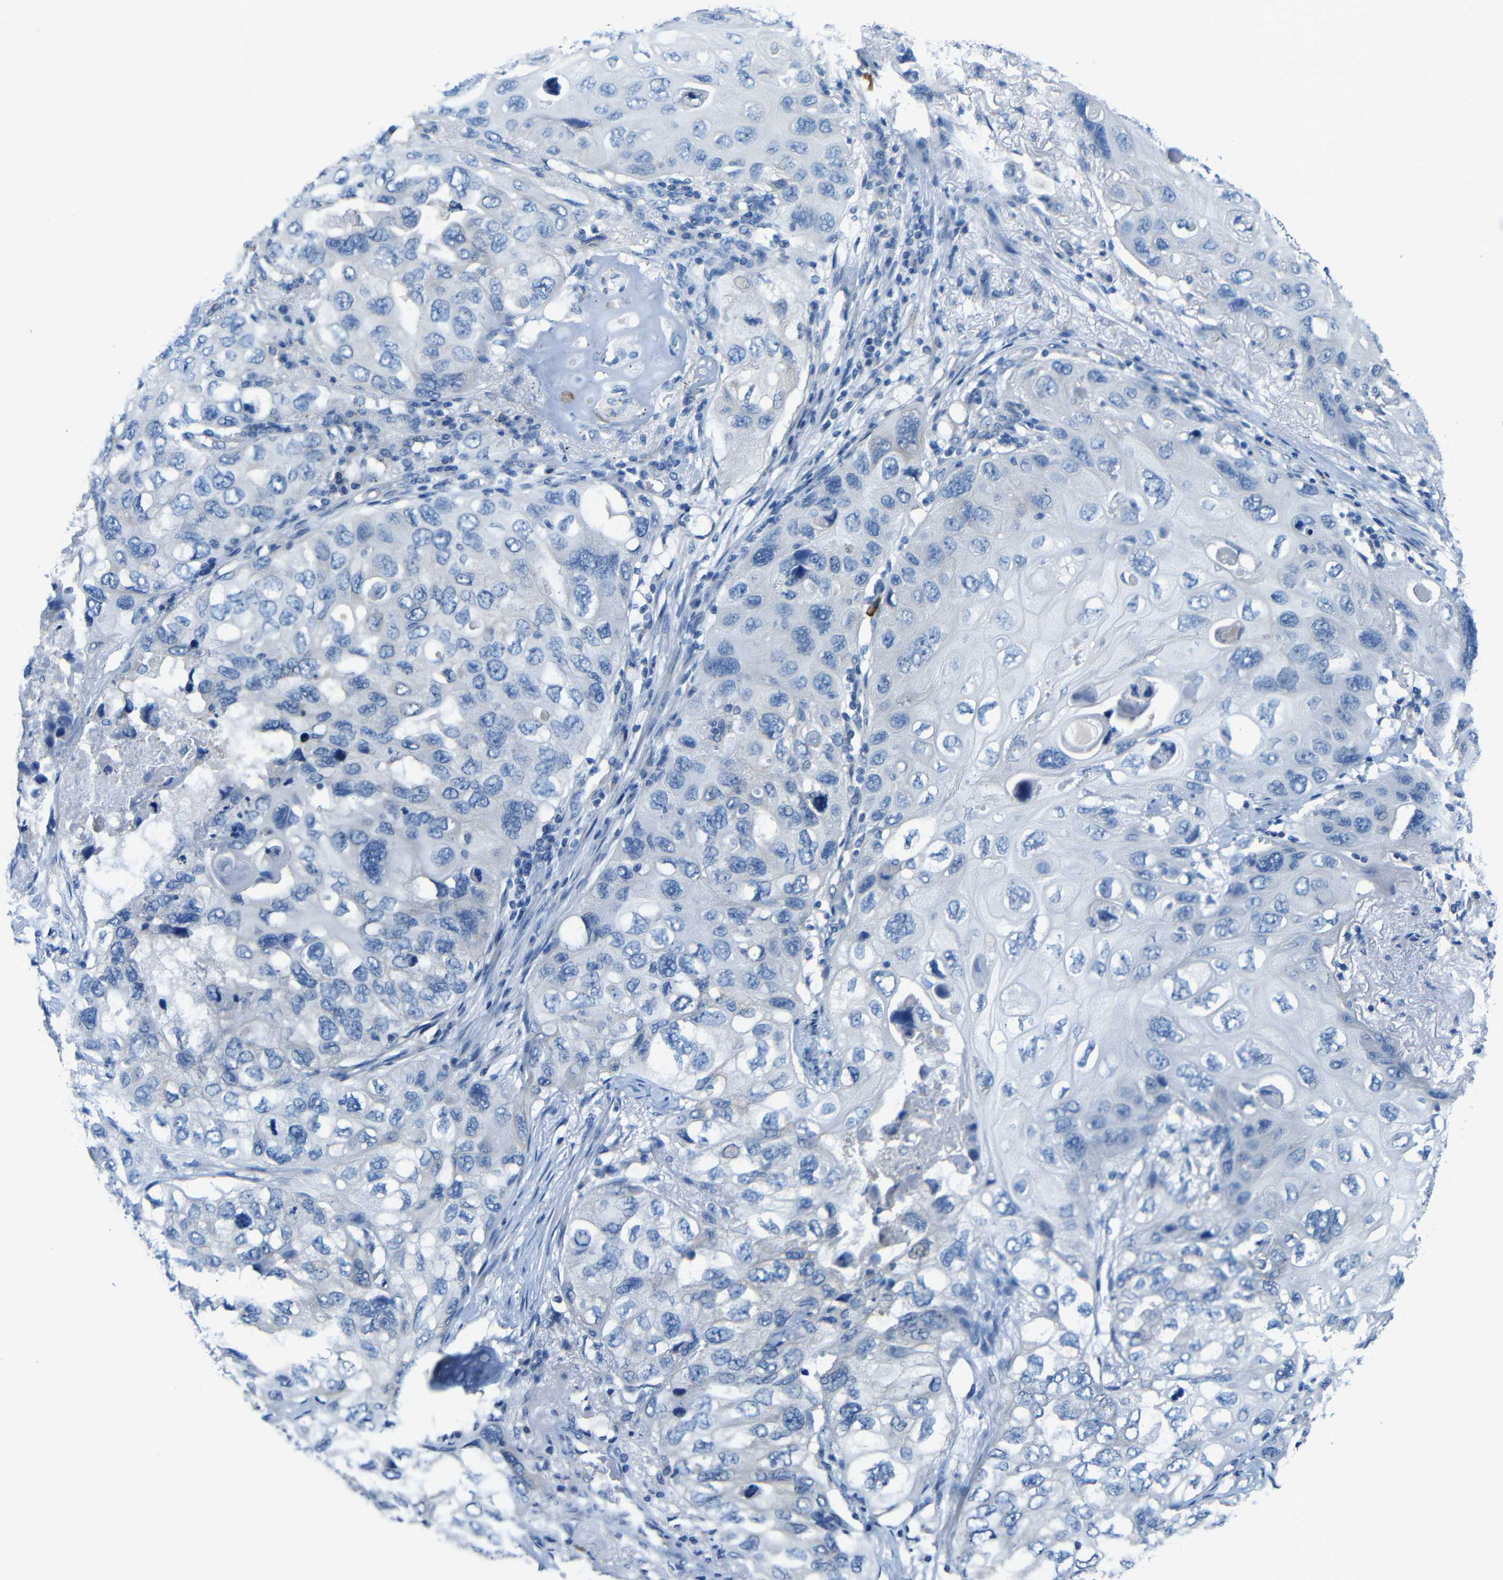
{"staining": {"intensity": "negative", "quantity": "none", "location": "none"}, "tissue": "lung cancer", "cell_type": "Tumor cells", "image_type": "cancer", "snomed": [{"axis": "morphology", "description": "Squamous cell carcinoma, NOS"}, {"axis": "topography", "description": "Lung"}], "caption": "This is a image of IHC staining of squamous cell carcinoma (lung), which shows no staining in tumor cells.", "gene": "NEGR1", "patient": {"sex": "female", "age": 73}}